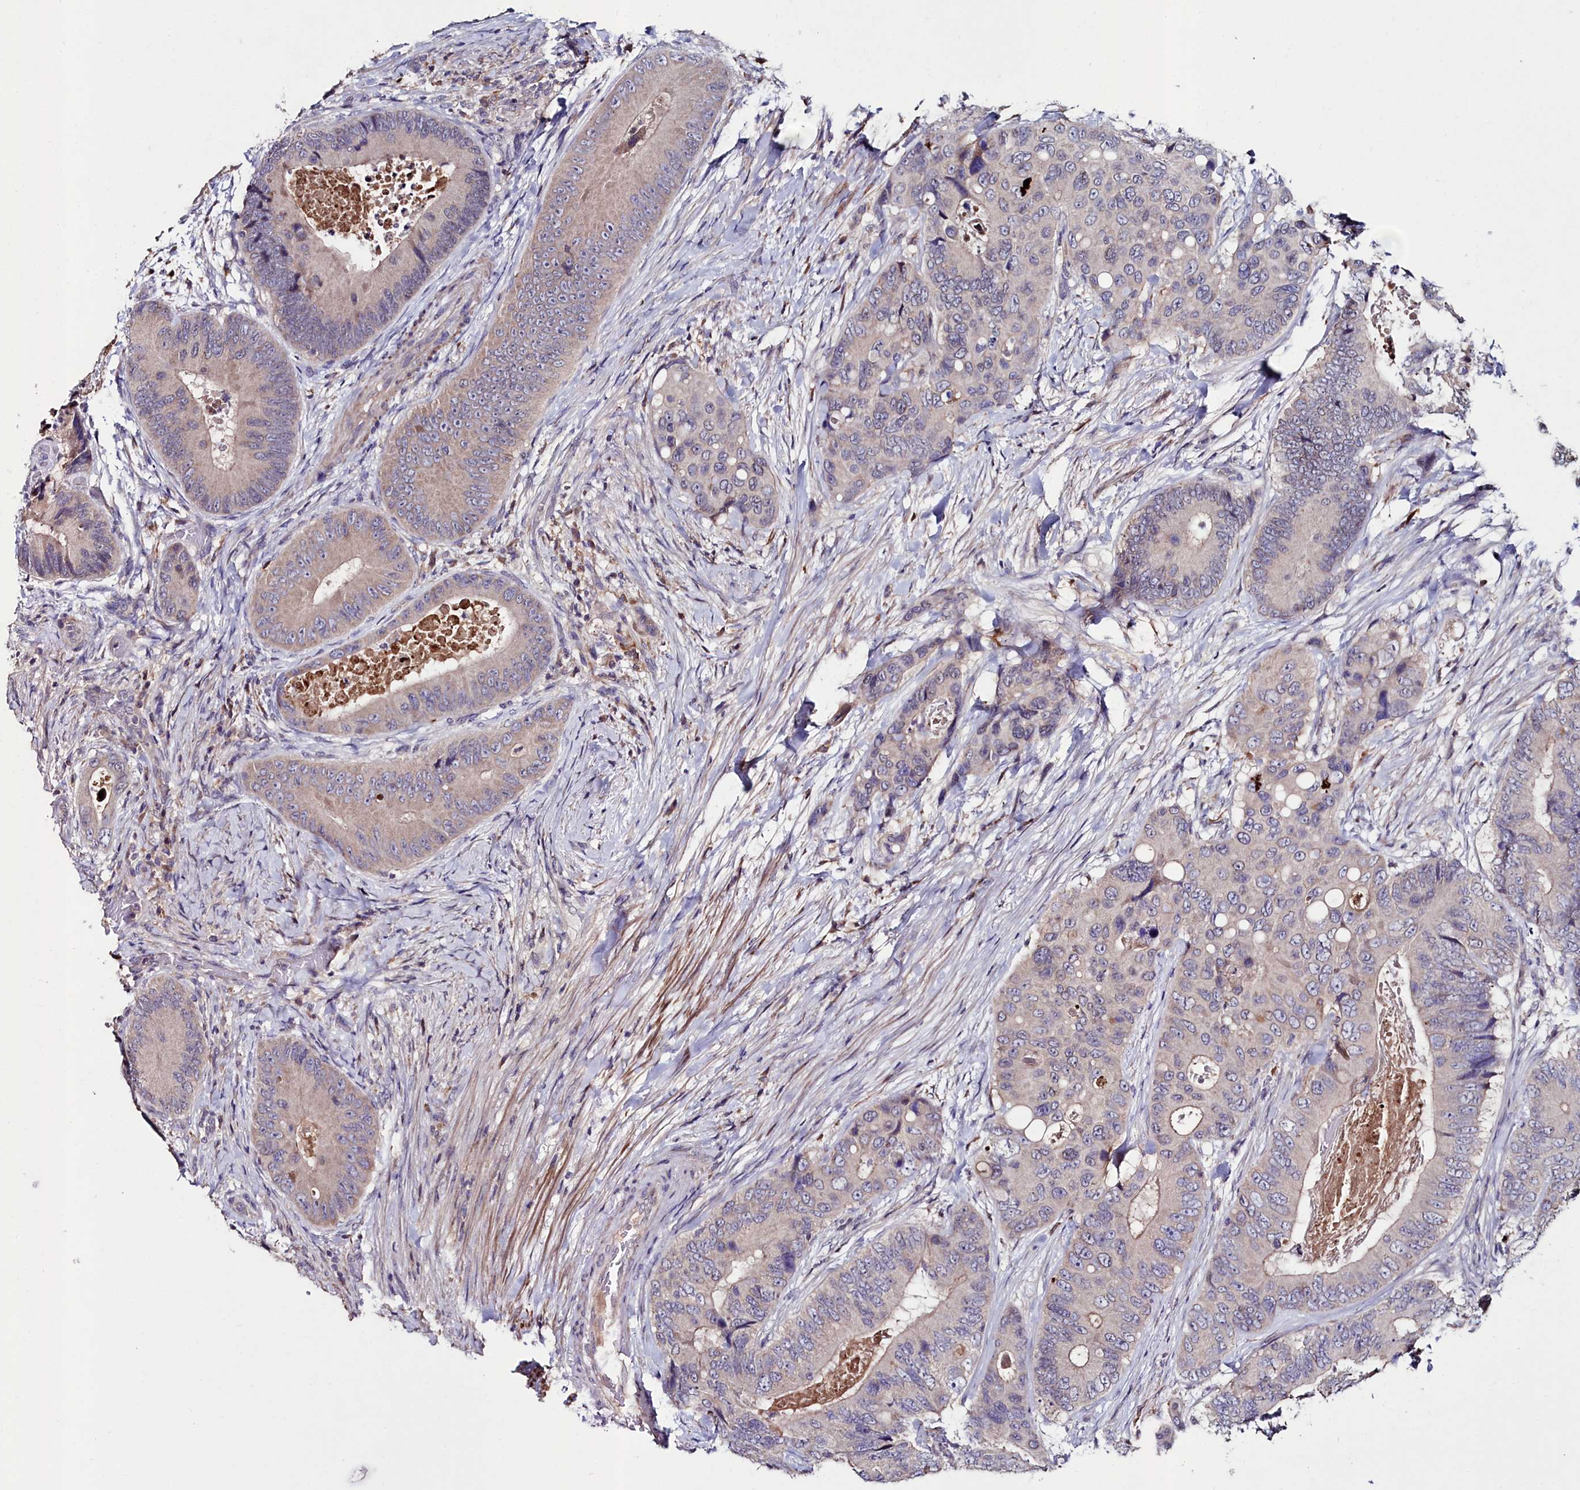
{"staining": {"intensity": "negative", "quantity": "none", "location": "none"}, "tissue": "colorectal cancer", "cell_type": "Tumor cells", "image_type": "cancer", "snomed": [{"axis": "morphology", "description": "Adenocarcinoma, NOS"}, {"axis": "topography", "description": "Colon"}], "caption": "IHC micrograph of neoplastic tissue: human colorectal cancer (adenocarcinoma) stained with DAB shows no significant protein expression in tumor cells. (DAB IHC visualized using brightfield microscopy, high magnification).", "gene": "AMBRA1", "patient": {"sex": "male", "age": 84}}